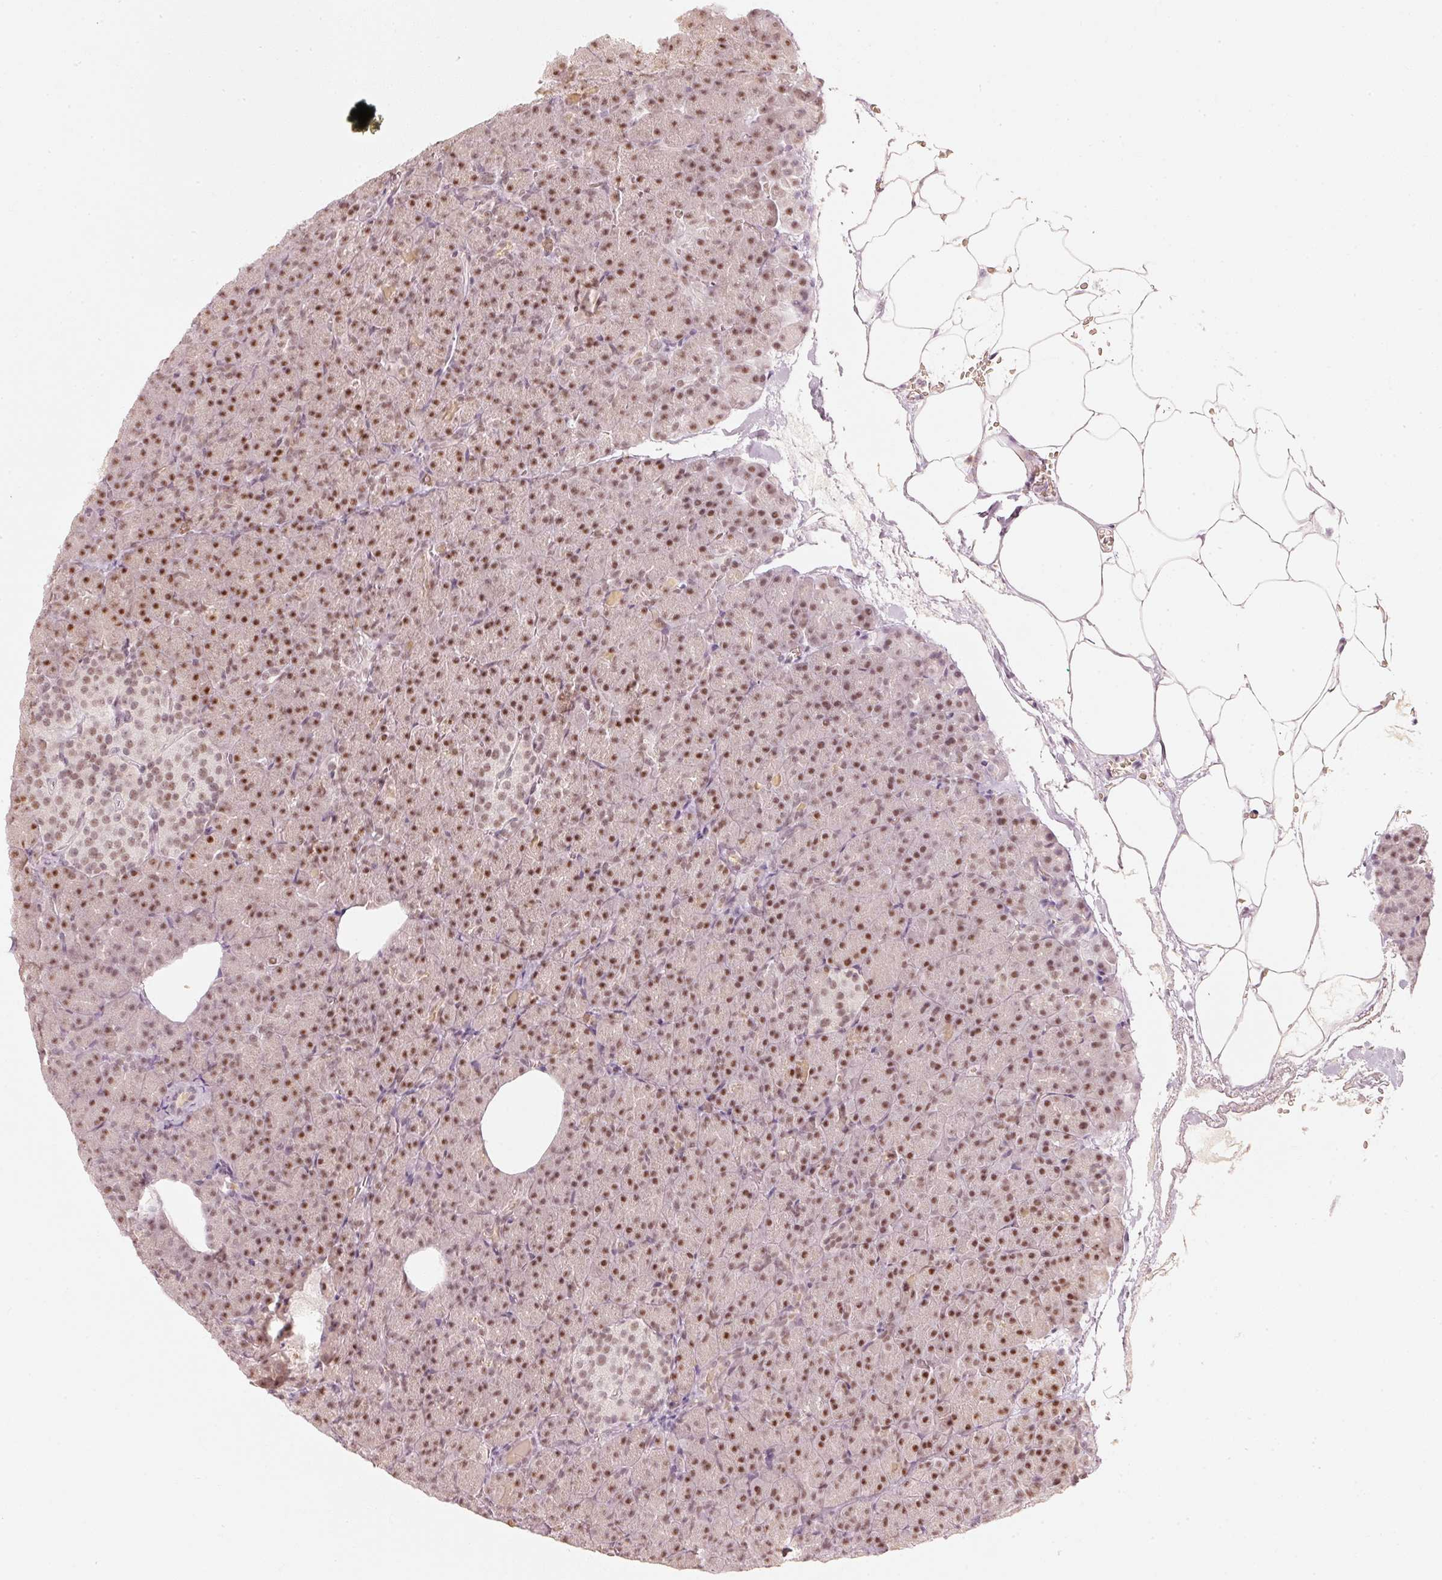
{"staining": {"intensity": "moderate", "quantity": ">75%", "location": "nuclear"}, "tissue": "pancreas", "cell_type": "Exocrine glandular cells", "image_type": "normal", "snomed": [{"axis": "morphology", "description": "Normal tissue, NOS"}, {"axis": "topography", "description": "Pancreas"}], "caption": "Immunohistochemical staining of benign pancreas exhibits medium levels of moderate nuclear expression in approximately >75% of exocrine glandular cells. Using DAB (brown) and hematoxylin (blue) stains, captured at high magnification using brightfield microscopy.", "gene": "PPP1R10", "patient": {"sex": "female", "age": 74}}